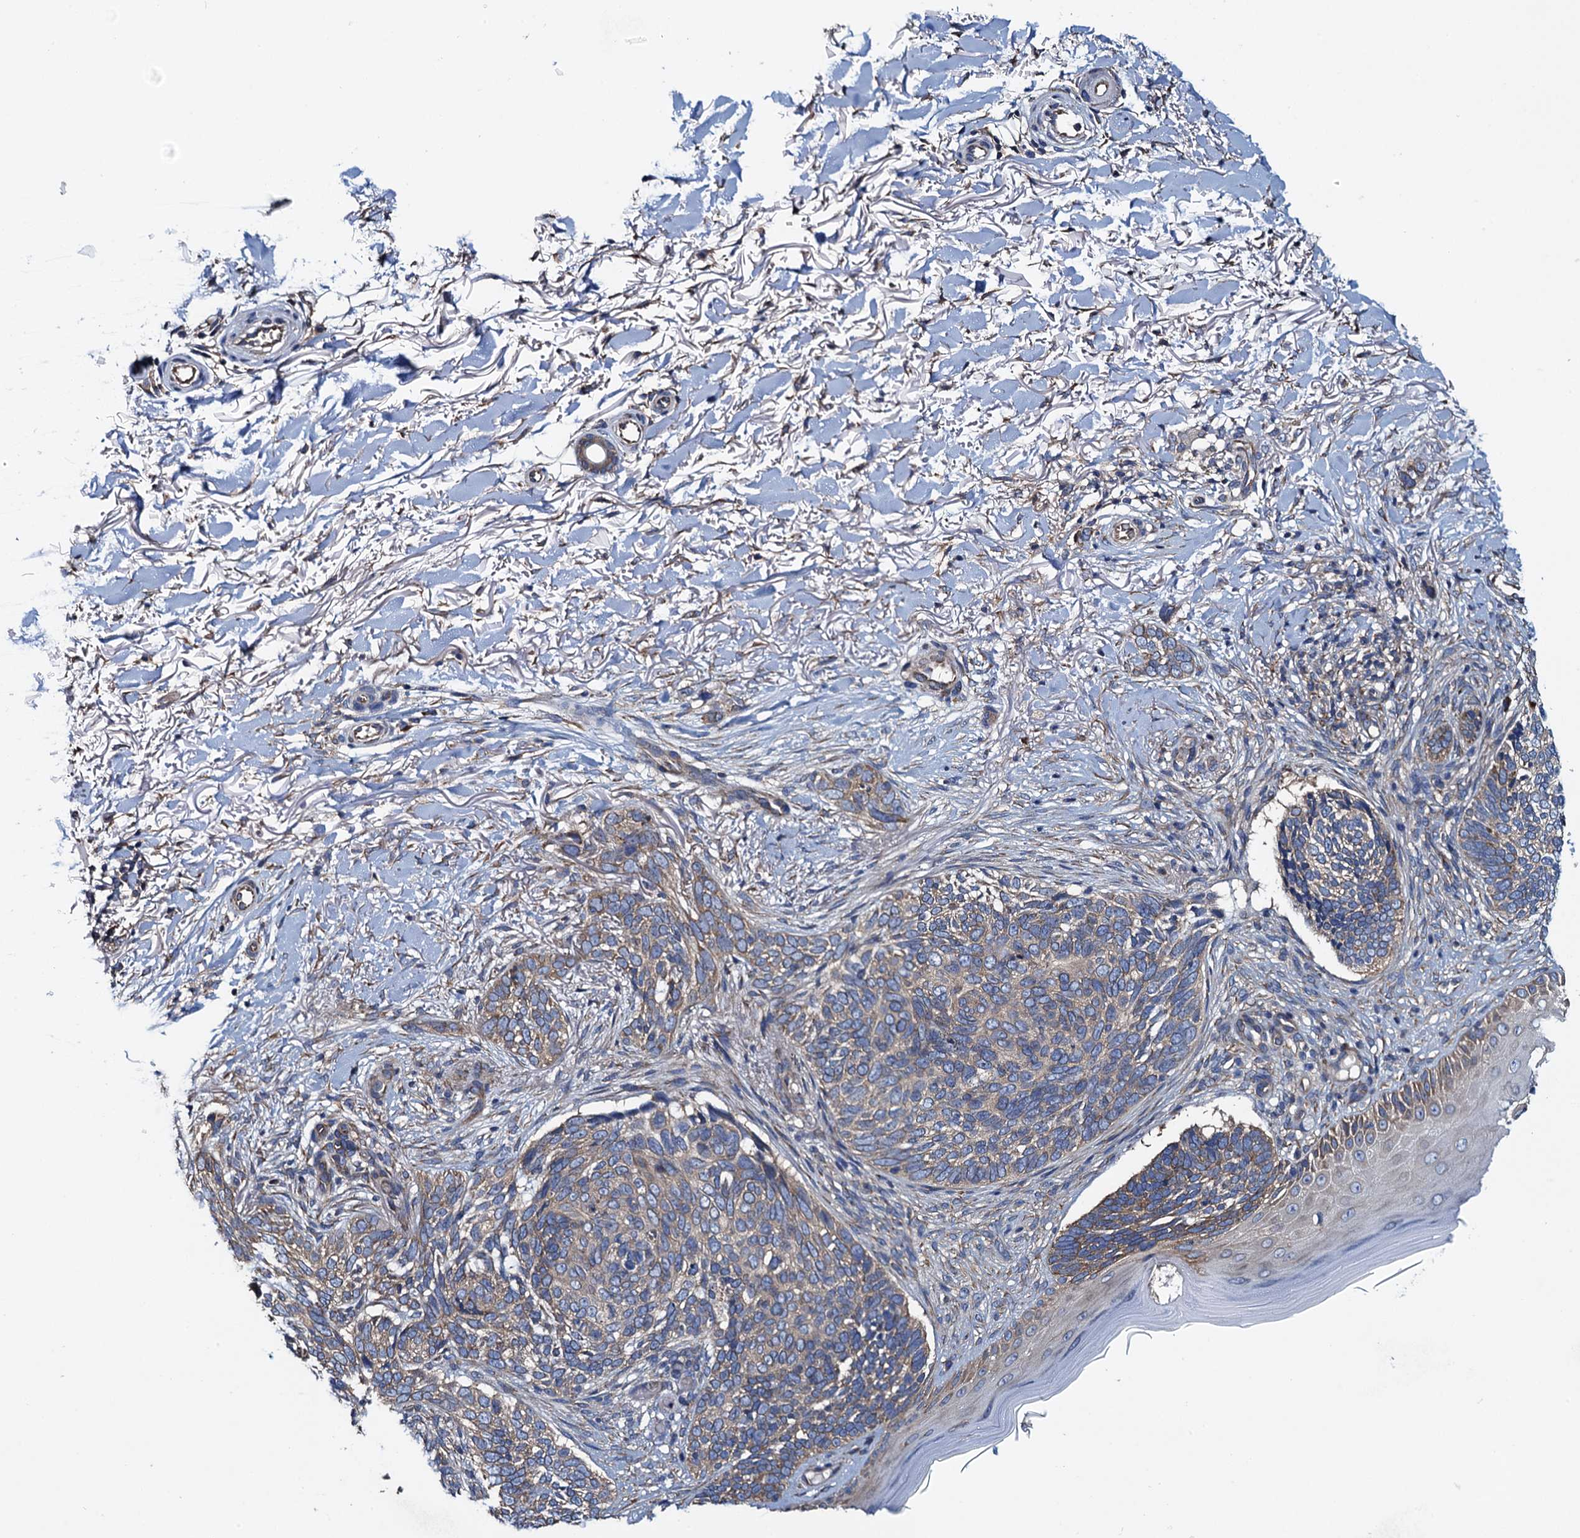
{"staining": {"intensity": "weak", "quantity": ">75%", "location": "cytoplasmic/membranous"}, "tissue": "skin cancer", "cell_type": "Tumor cells", "image_type": "cancer", "snomed": [{"axis": "morphology", "description": "Normal tissue, NOS"}, {"axis": "morphology", "description": "Basal cell carcinoma"}, {"axis": "topography", "description": "Skin"}], "caption": "The histopathology image reveals immunohistochemical staining of skin basal cell carcinoma. There is weak cytoplasmic/membranous staining is seen in approximately >75% of tumor cells.", "gene": "ADCY9", "patient": {"sex": "female", "age": 67}}